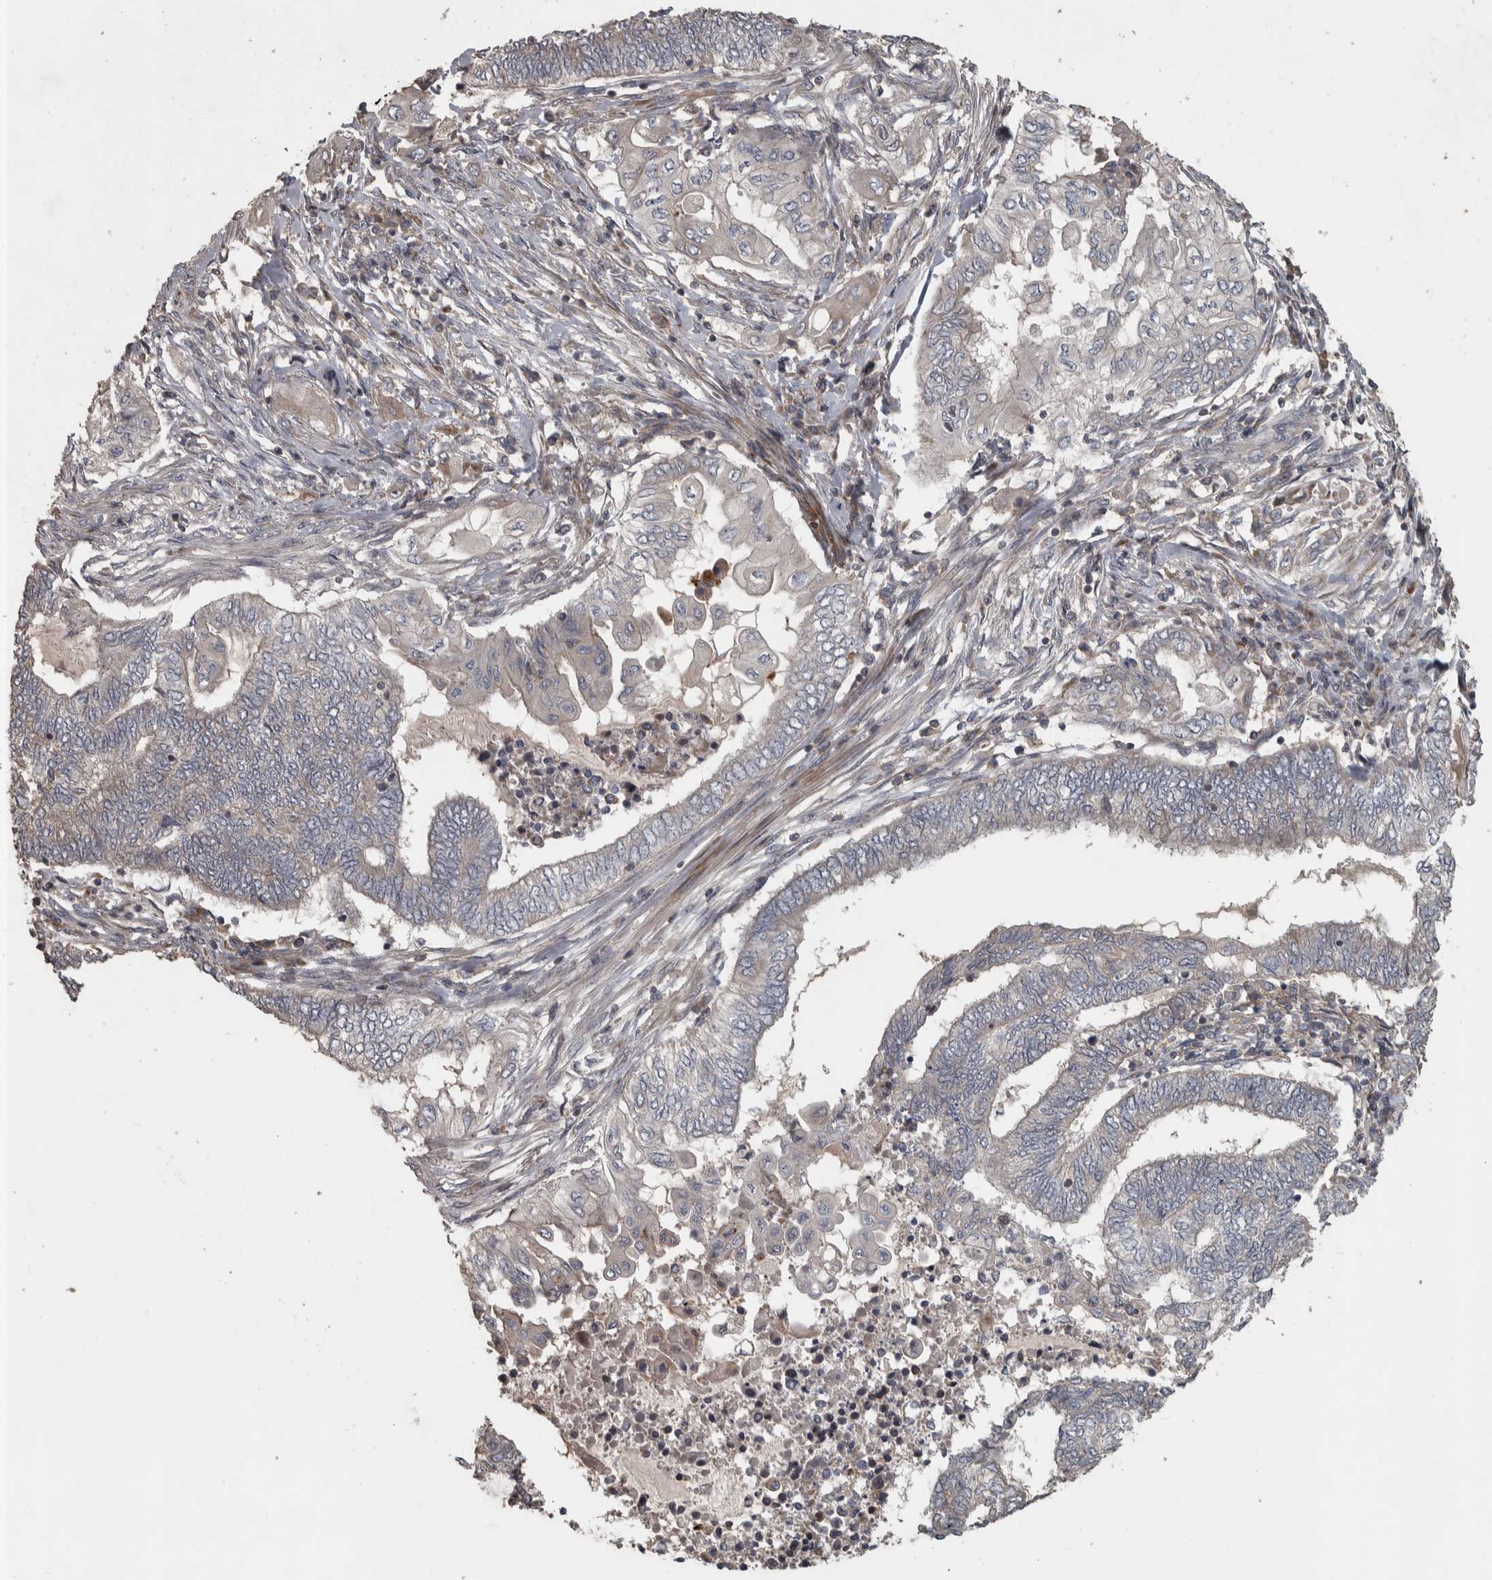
{"staining": {"intensity": "negative", "quantity": "none", "location": "none"}, "tissue": "endometrial cancer", "cell_type": "Tumor cells", "image_type": "cancer", "snomed": [{"axis": "morphology", "description": "Adenocarcinoma, NOS"}, {"axis": "topography", "description": "Uterus"}, {"axis": "topography", "description": "Endometrium"}], "caption": "IHC image of neoplastic tissue: human endometrial adenocarcinoma stained with DAB (3,3'-diaminobenzidine) exhibits no significant protein positivity in tumor cells.", "gene": "ERAL1", "patient": {"sex": "female", "age": 70}}